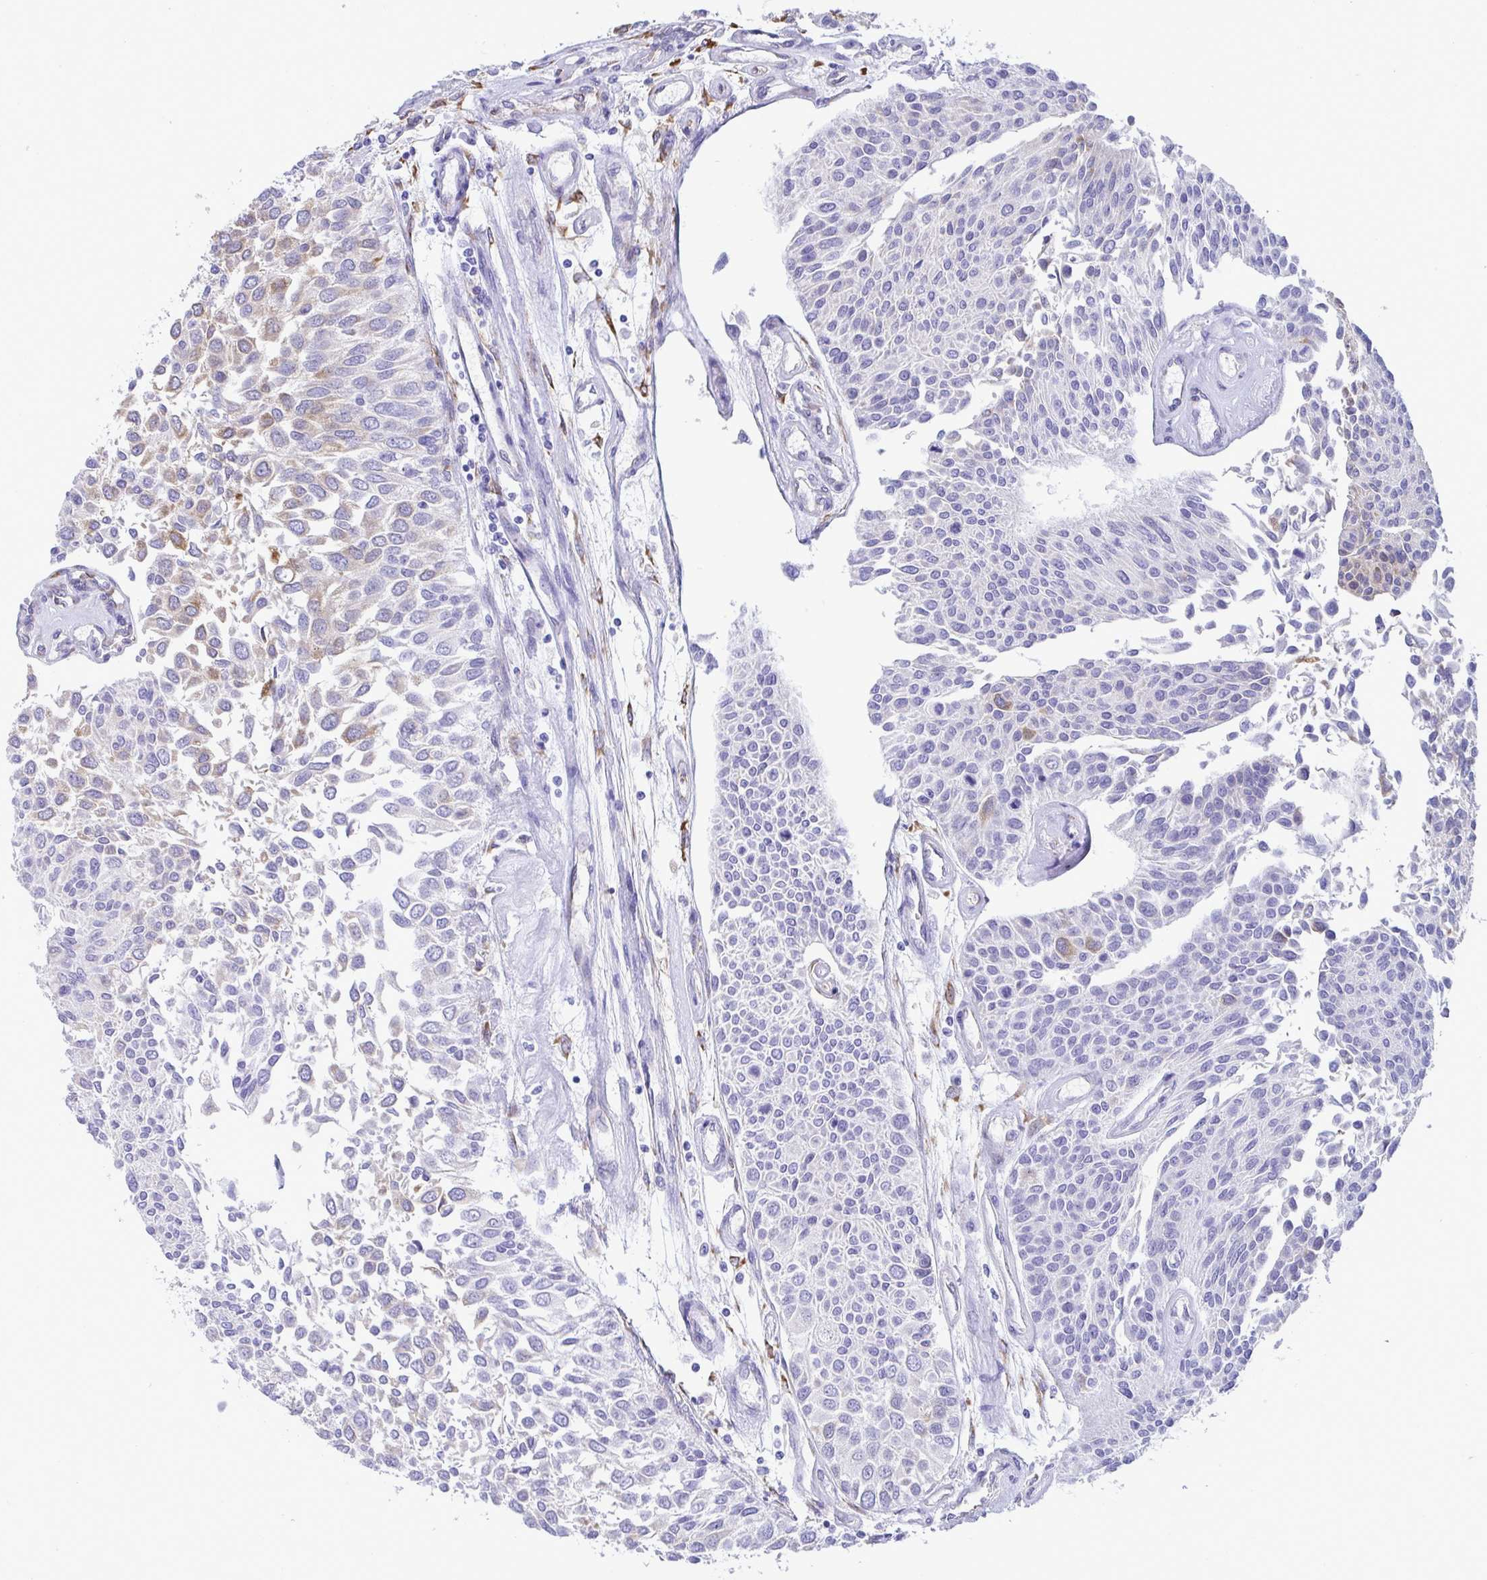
{"staining": {"intensity": "weak", "quantity": "<25%", "location": "cytoplasmic/membranous"}, "tissue": "urothelial cancer", "cell_type": "Tumor cells", "image_type": "cancer", "snomed": [{"axis": "morphology", "description": "Urothelial carcinoma, NOS"}, {"axis": "topography", "description": "Urinary bladder"}], "caption": "There is no significant staining in tumor cells of transitional cell carcinoma.", "gene": "ASPH", "patient": {"sex": "male", "age": 55}}